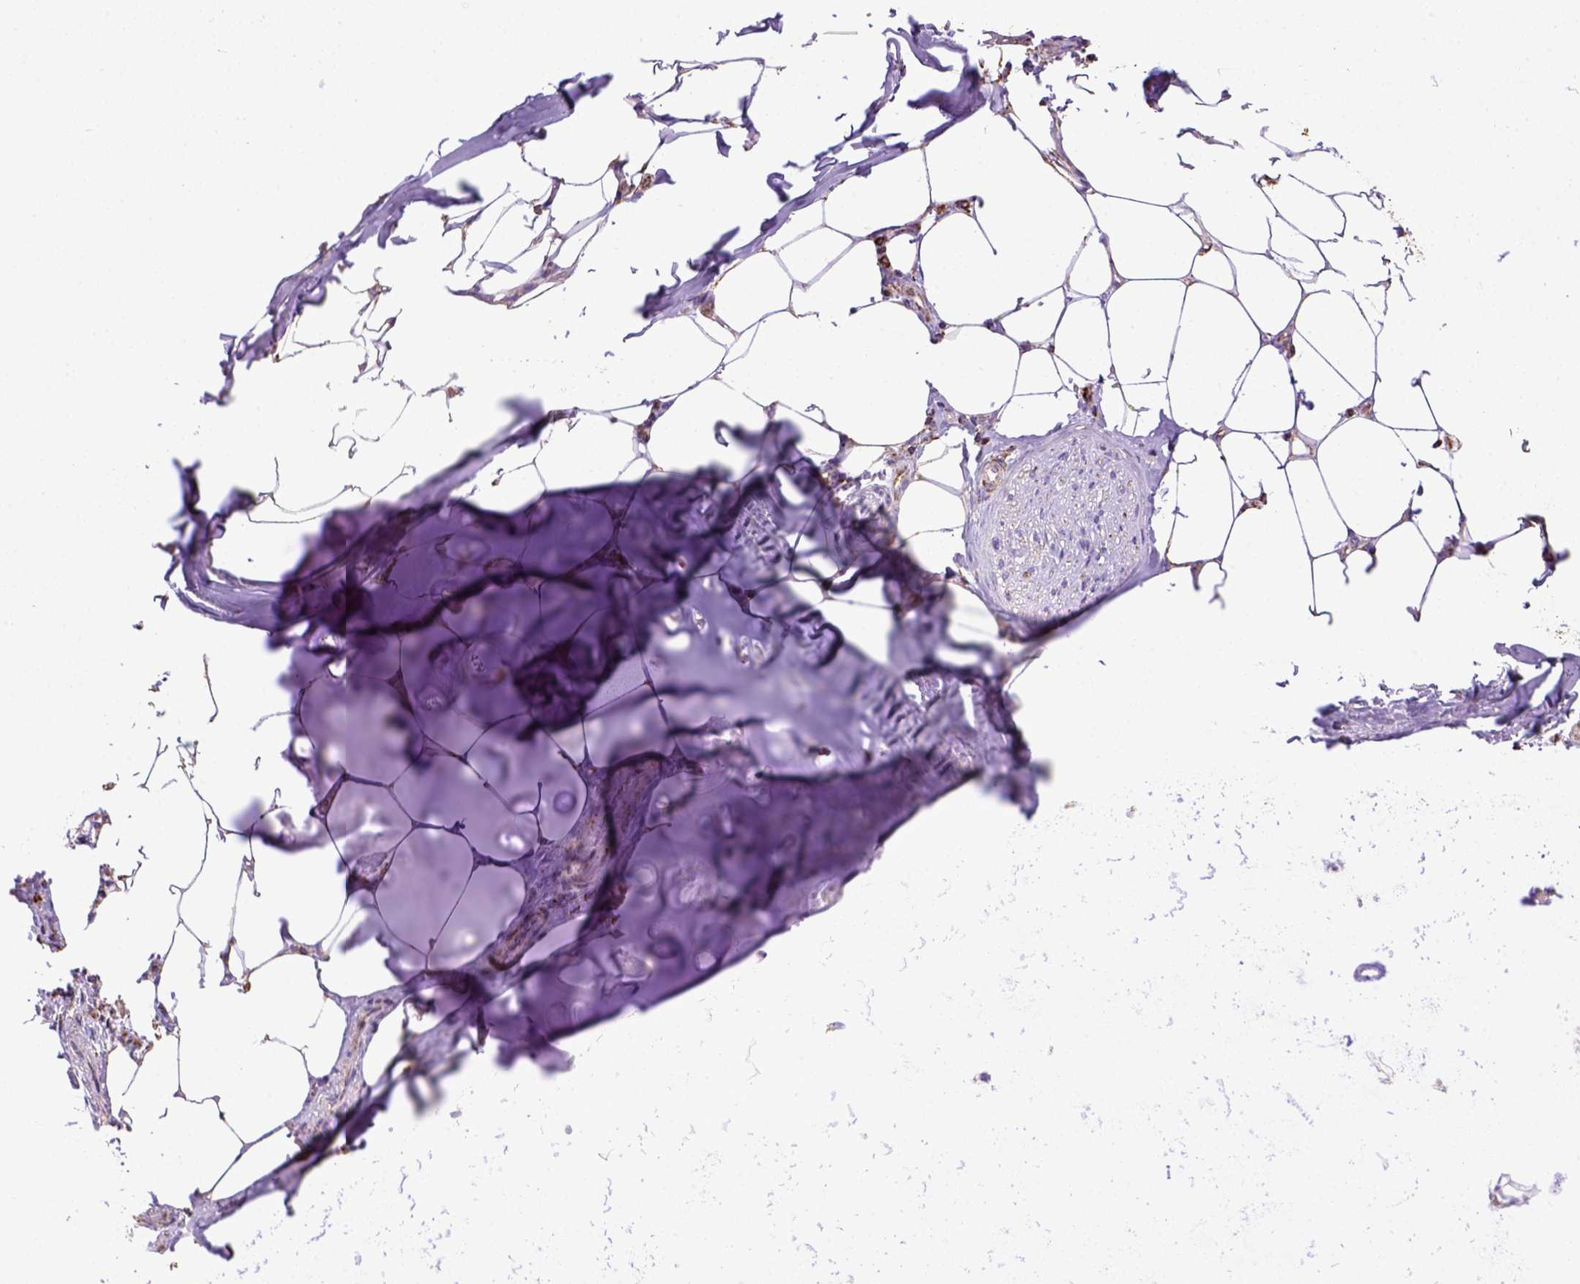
{"staining": {"intensity": "moderate", "quantity": ">75%", "location": "cytoplasmic/membranous"}, "tissue": "adipose tissue", "cell_type": "Adipocytes", "image_type": "normal", "snomed": [{"axis": "morphology", "description": "Normal tissue, NOS"}, {"axis": "topography", "description": "Bronchus"}, {"axis": "topography", "description": "Lung"}], "caption": "High-magnification brightfield microscopy of normal adipose tissue stained with DAB (brown) and counterstained with hematoxylin (blue). adipocytes exhibit moderate cytoplasmic/membranous positivity is appreciated in approximately>75% of cells.", "gene": "MT", "patient": {"sex": "female", "age": 57}}